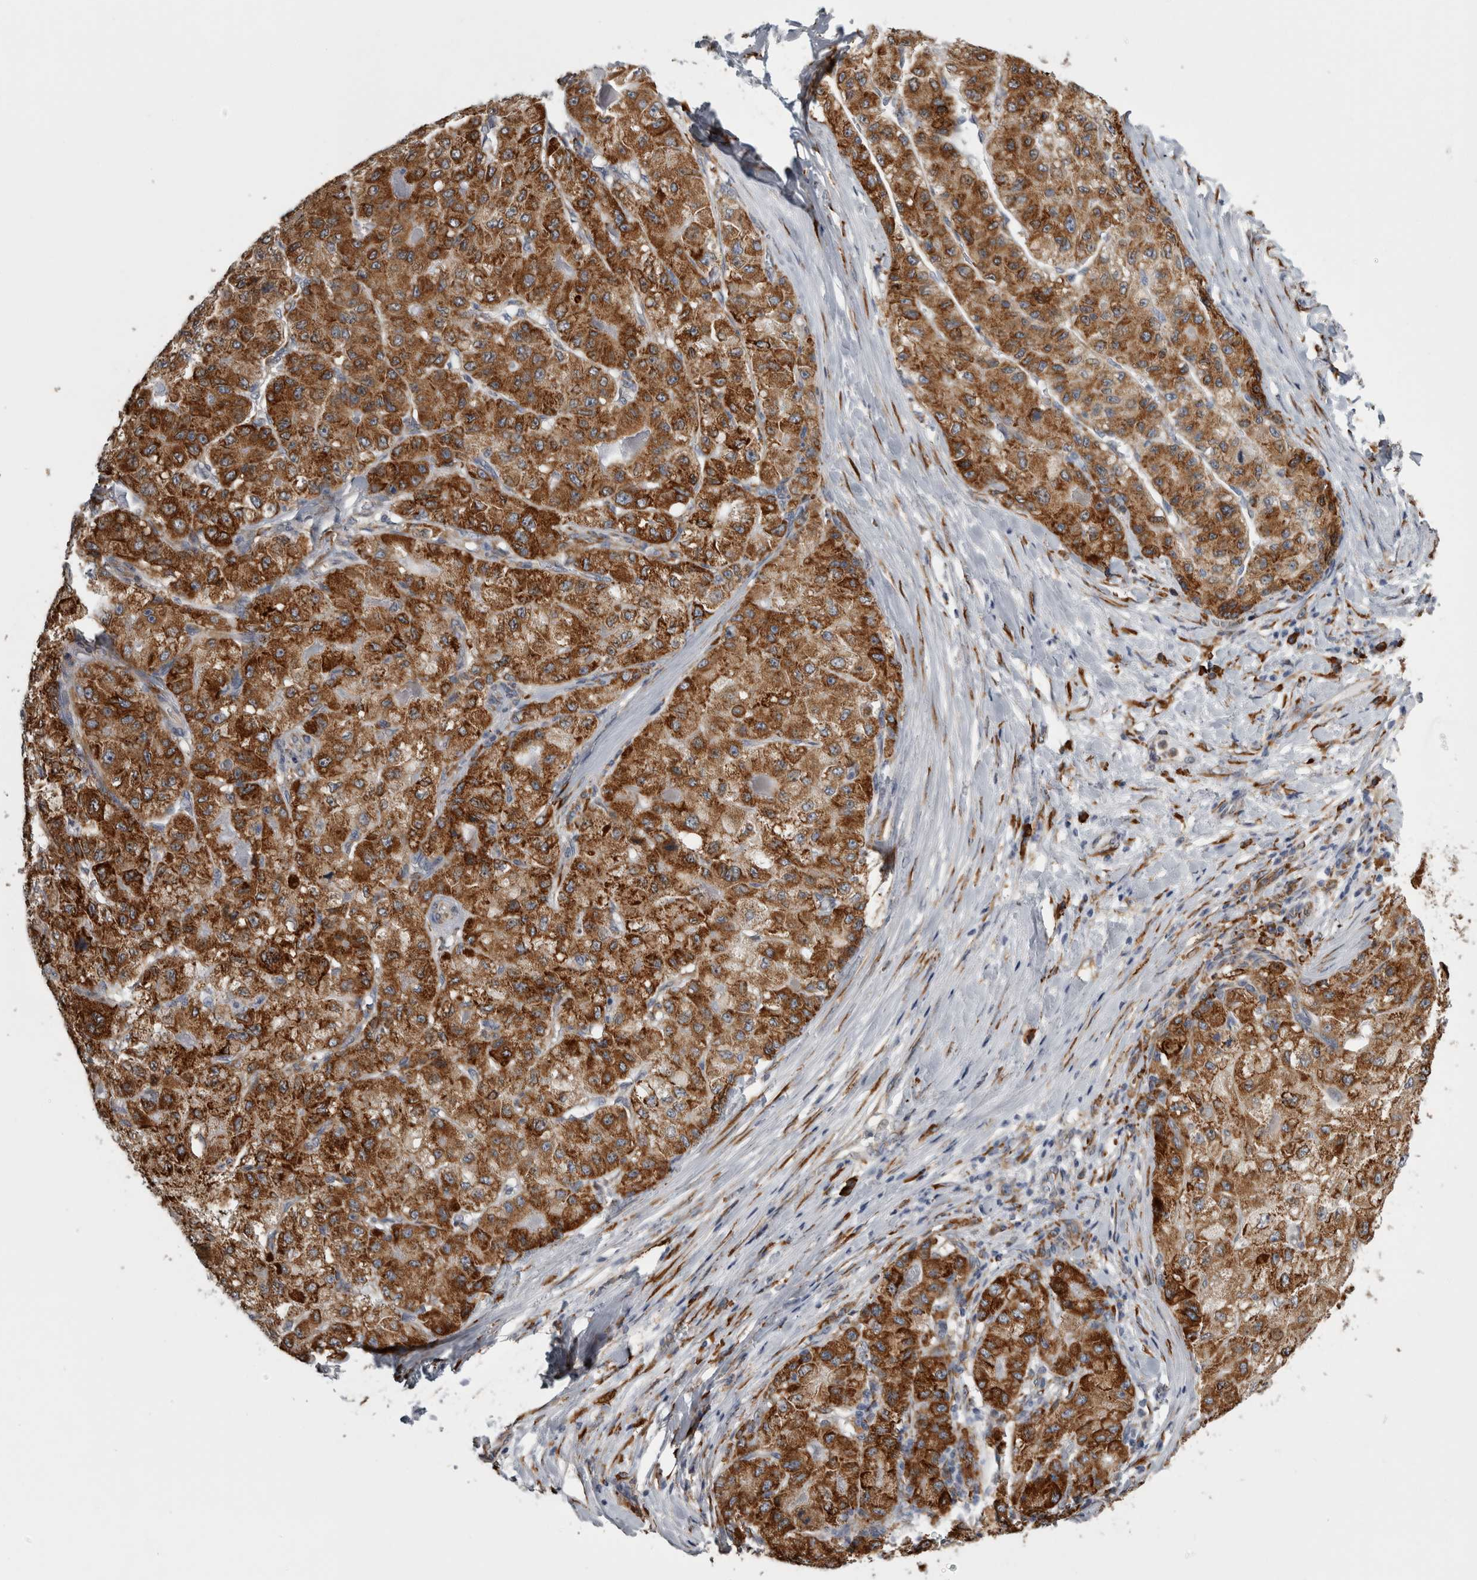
{"staining": {"intensity": "strong", "quantity": ">75%", "location": "cytoplasmic/membranous"}, "tissue": "liver cancer", "cell_type": "Tumor cells", "image_type": "cancer", "snomed": [{"axis": "morphology", "description": "Carcinoma, Hepatocellular, NOS"}, {"axis": "topography", "description": "Liver"}], "caption": "Liver hepatocellular carcinoma was stained to show a protein in brown. There is high levels of strong cytoplasmic/membranous staining in about >75% of tumor cells. (DAB IHC, brown staining for protein, blue staining for nuclei).", "gene": "FHIP2B", "patient": {"sex": "male", "age": 80}}